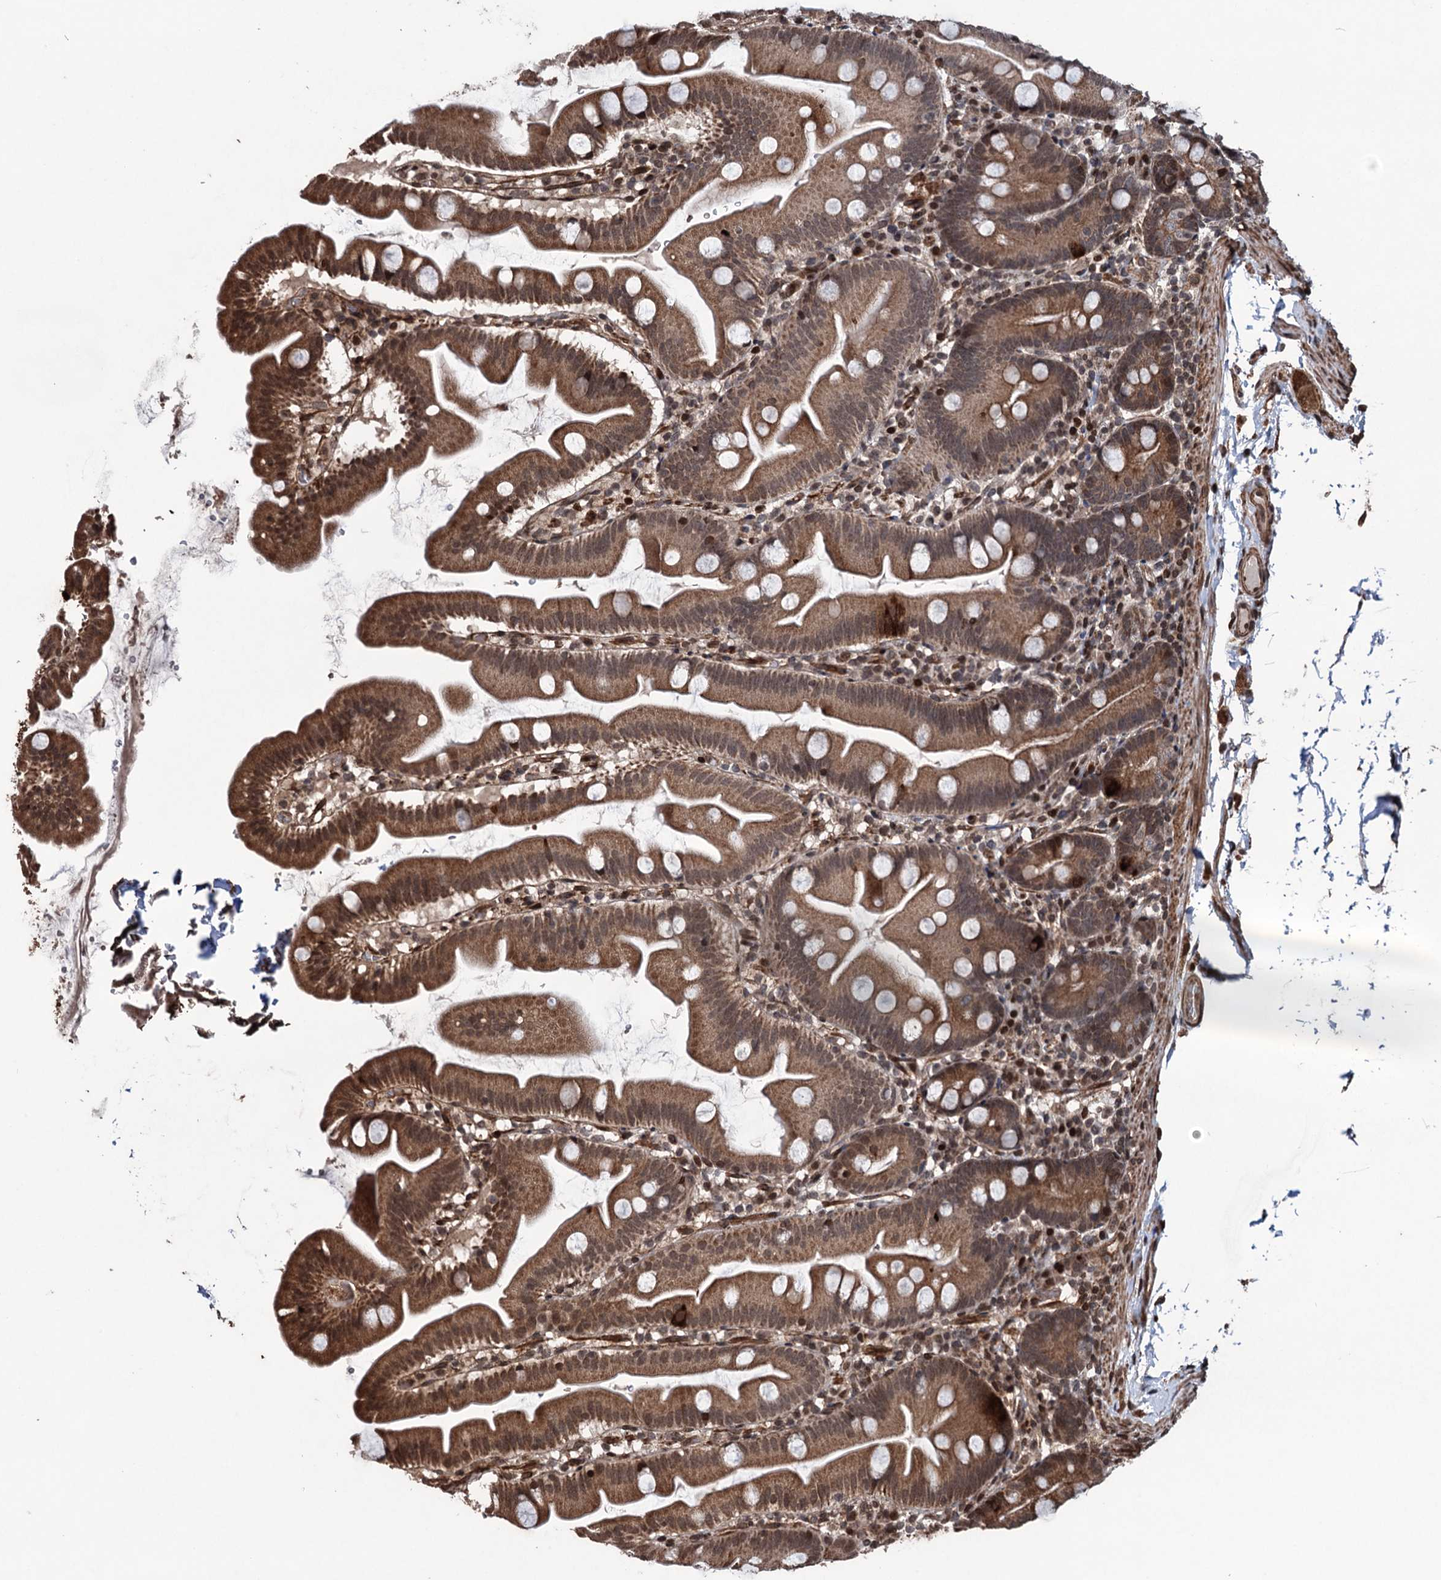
{"staining": {"intensity": "moderate", "quantity": ">75%", "location": "cytoplasmic/membranous,nuclear"}, "tissue": "small intestine", "cell_type": "Glandular cells", "image_type": "normal", "snomed": [{"axis": "morphology", "description": "Normal tissue, NOS"}, {"axis": "topography", "description": "Small intestine"}], "caption": "Protein analysis of benign small intestine exhibits moderate cytoplasmic/membranous,nuclear staining in about >75% of glandular cells.", "gene": "EYA4", "patient": {"sex": "female", "age": 68}}